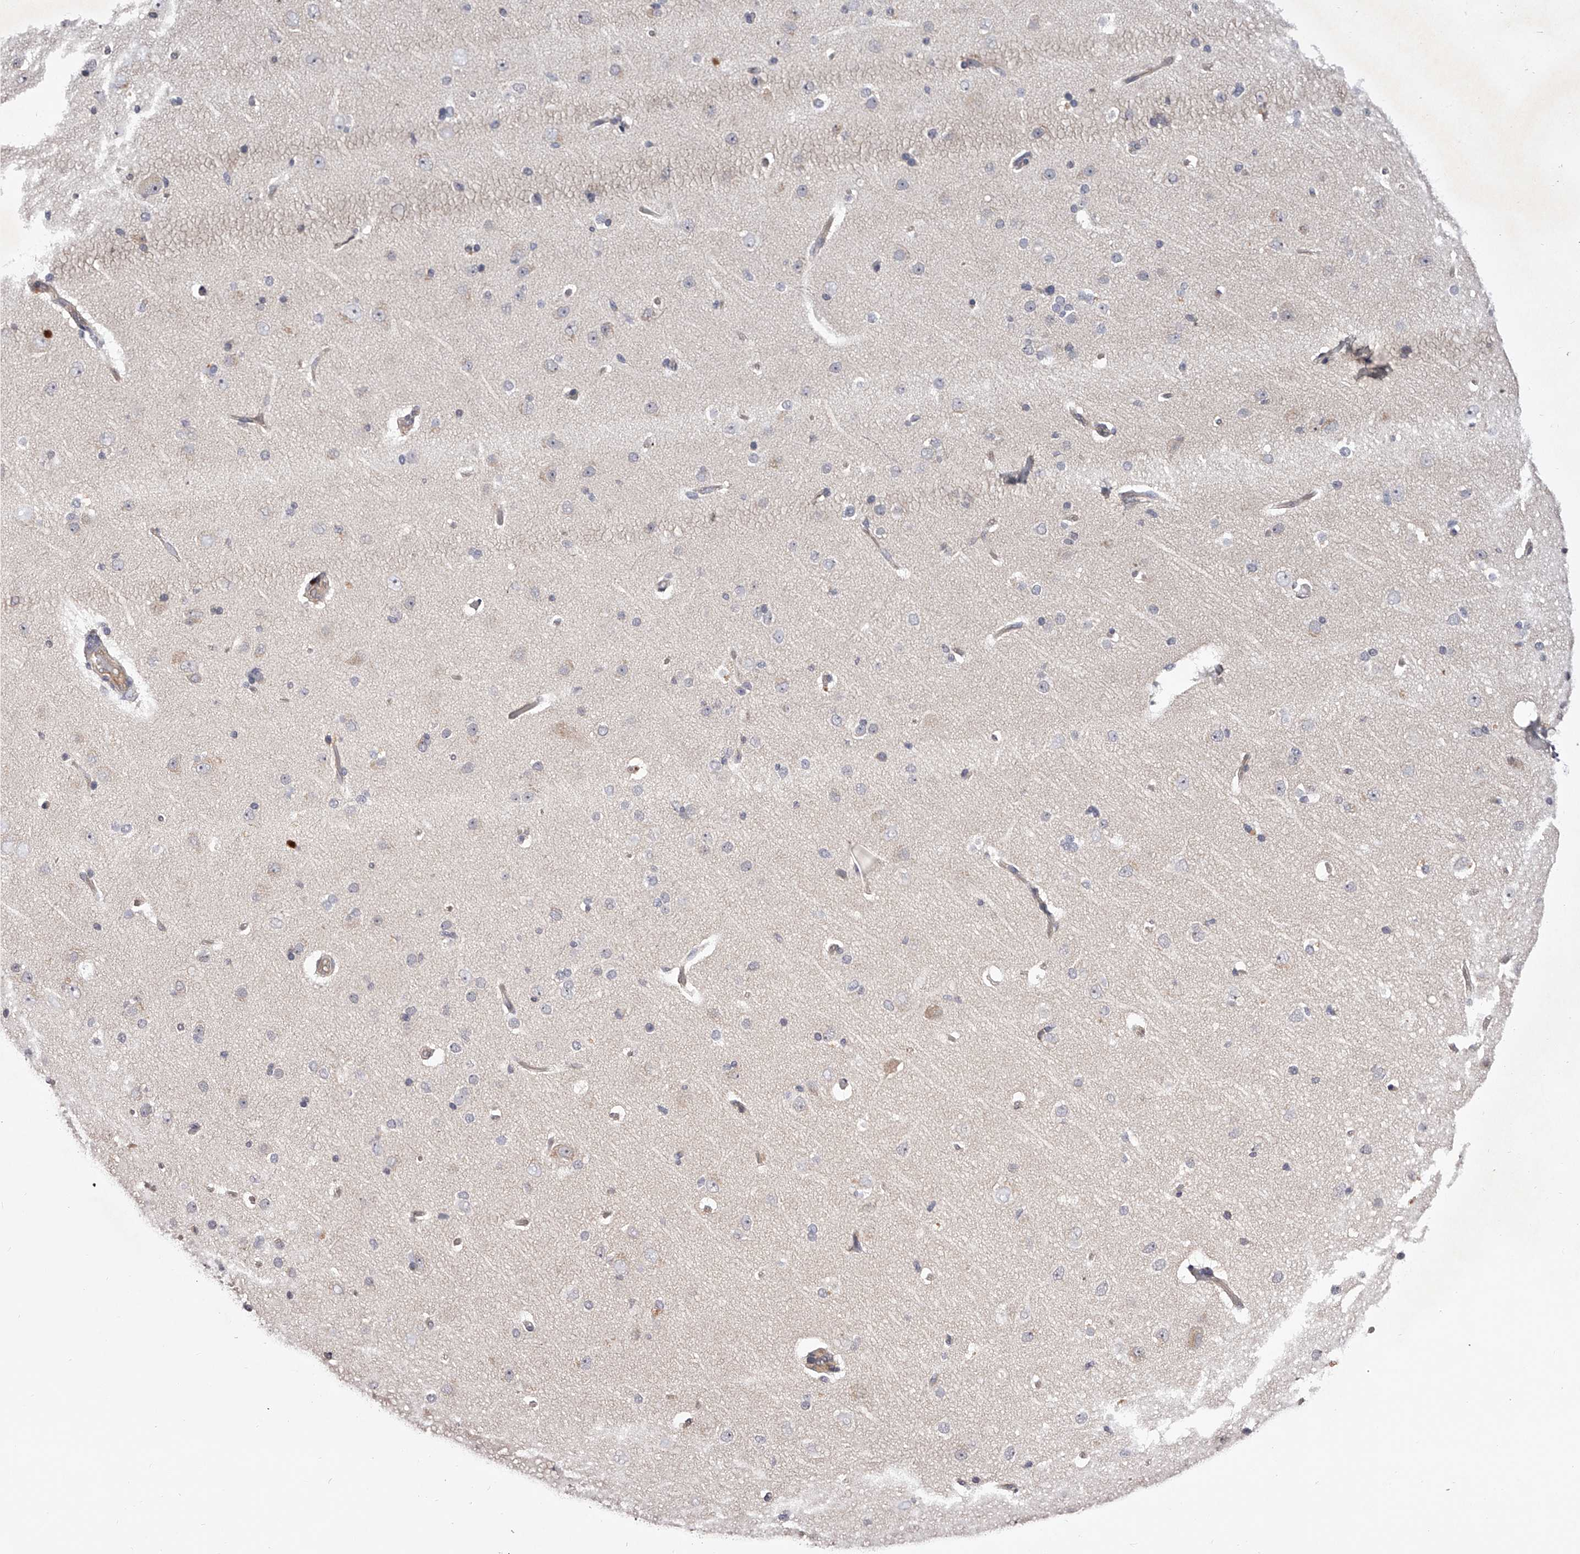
{"staining": {"intensity": "negative", "quantity": "none", "location": "none"}, "tissue": "cerebral cortex", "cell_type": "Endothelial cells", "image_type": "normal", "snomed": [{"axis": "morphology", "description": "Normal tissue, NOS"}, {"axis": "topography", "description": "Cerebral cortex"}], "caption": "Image shows no significant protein expression in endothelial cells of unremarkable cerebral cortex. Brightfield microscopy of immunohistochemistry (IHC) stained with DAB (3,3'-diaminobenzidine) (brown) and hematoxylin (blue), captured at high magnification.", "gene": "ODF2L", "patient": {"sex": "male", "age": 34}}